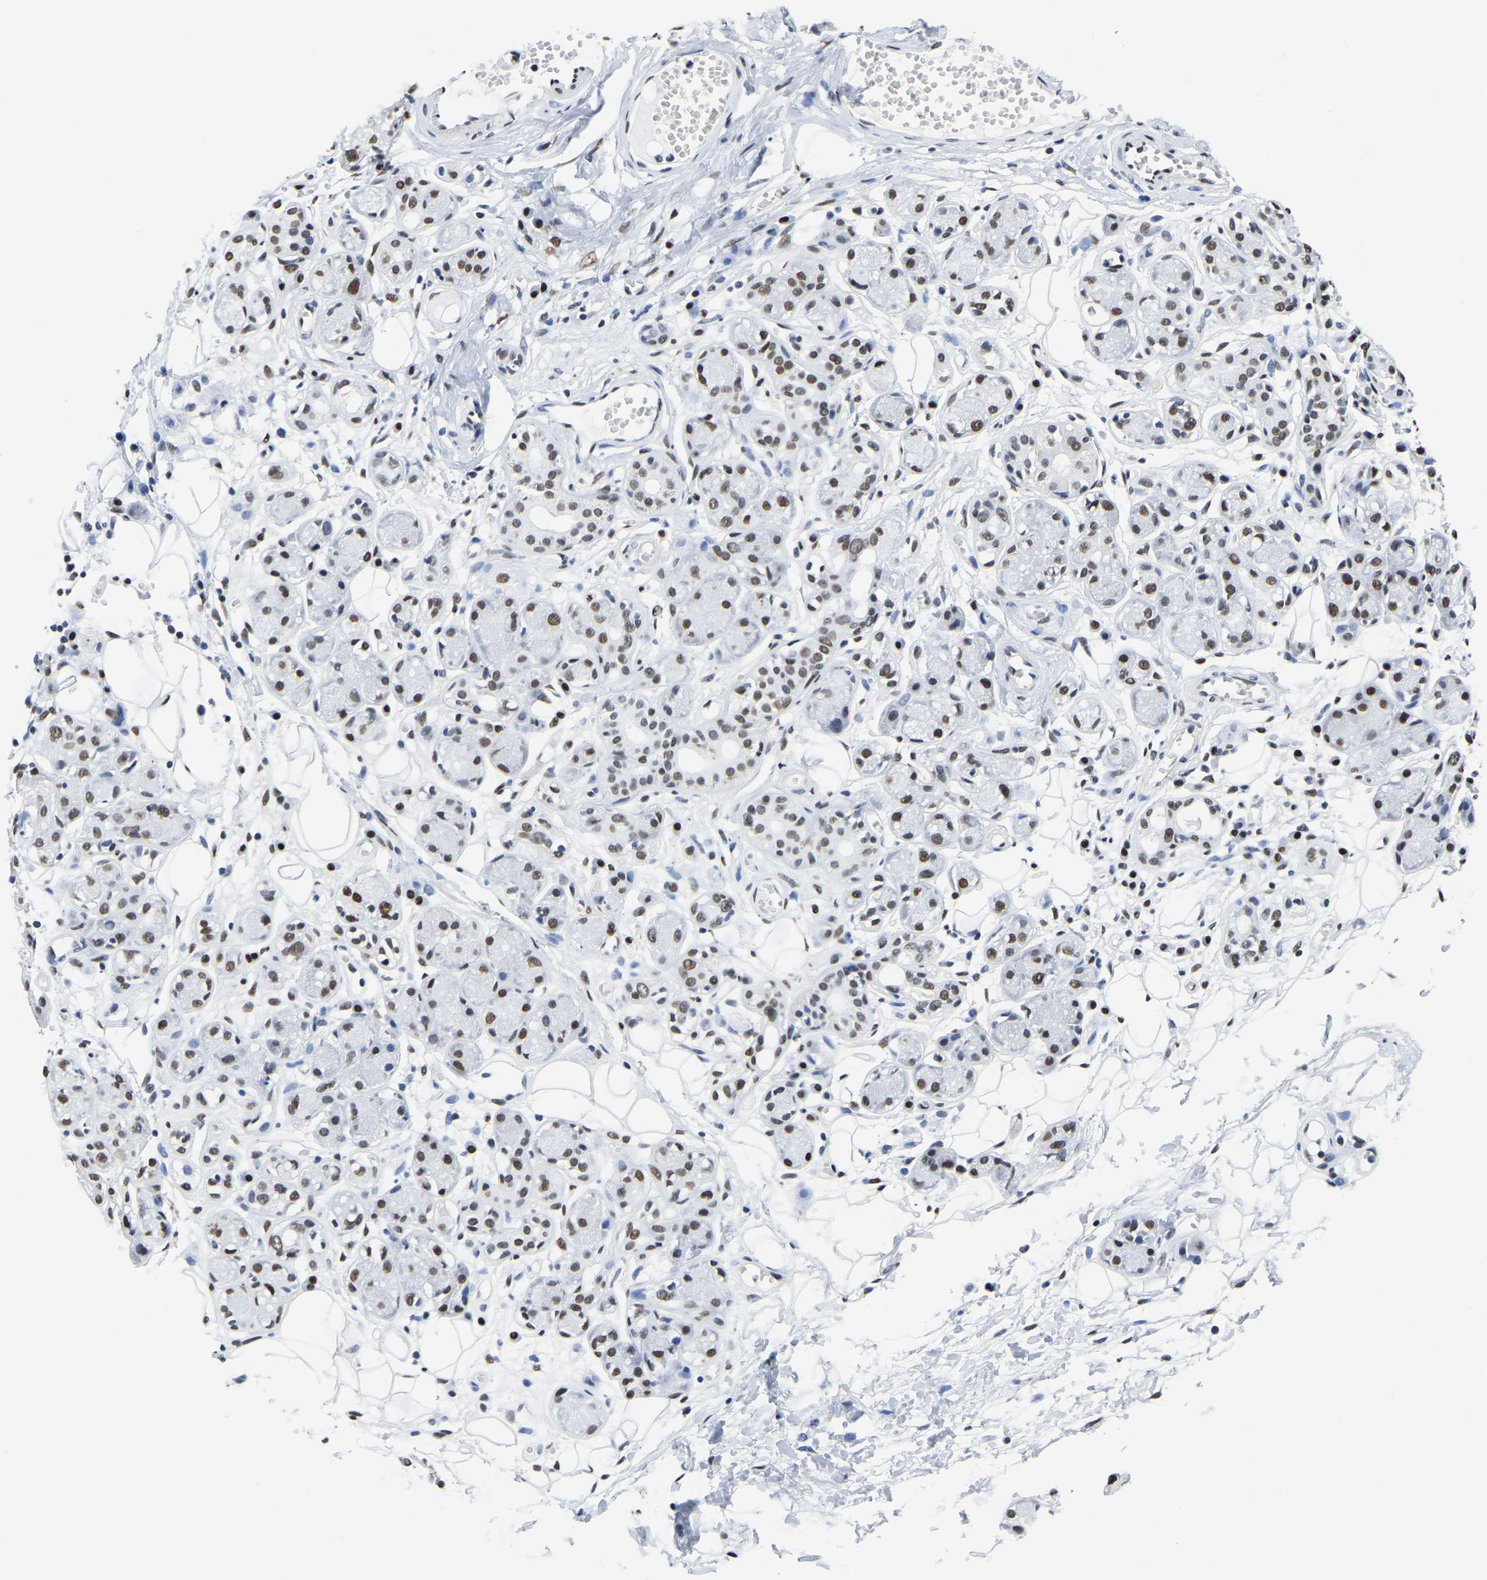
{"staining": {"intensity": "moderate", "quantity": "<25%", "location": "nuclear"}, "tissue": "adipose tissue", "cell_type": "Adipocytes", "image_type": "normal", "snomed": [{"axis": "morphology", "description": "Normal tissue, NOS"}, {"axis": "morphology", "description": "Inflammation, NOS"}, {"axis": "topography", "description": "Salivary gland"}, {"axis": "topography", "description": "Peripheral nerve tissue"}], "caption": "Adipose tissue stained with a brown dye demonstrates moderate nuclear positive positivity in about <25% of adipocytes.", "gene": "UBA1", "patient": {"sex": "female", "age": 75}}